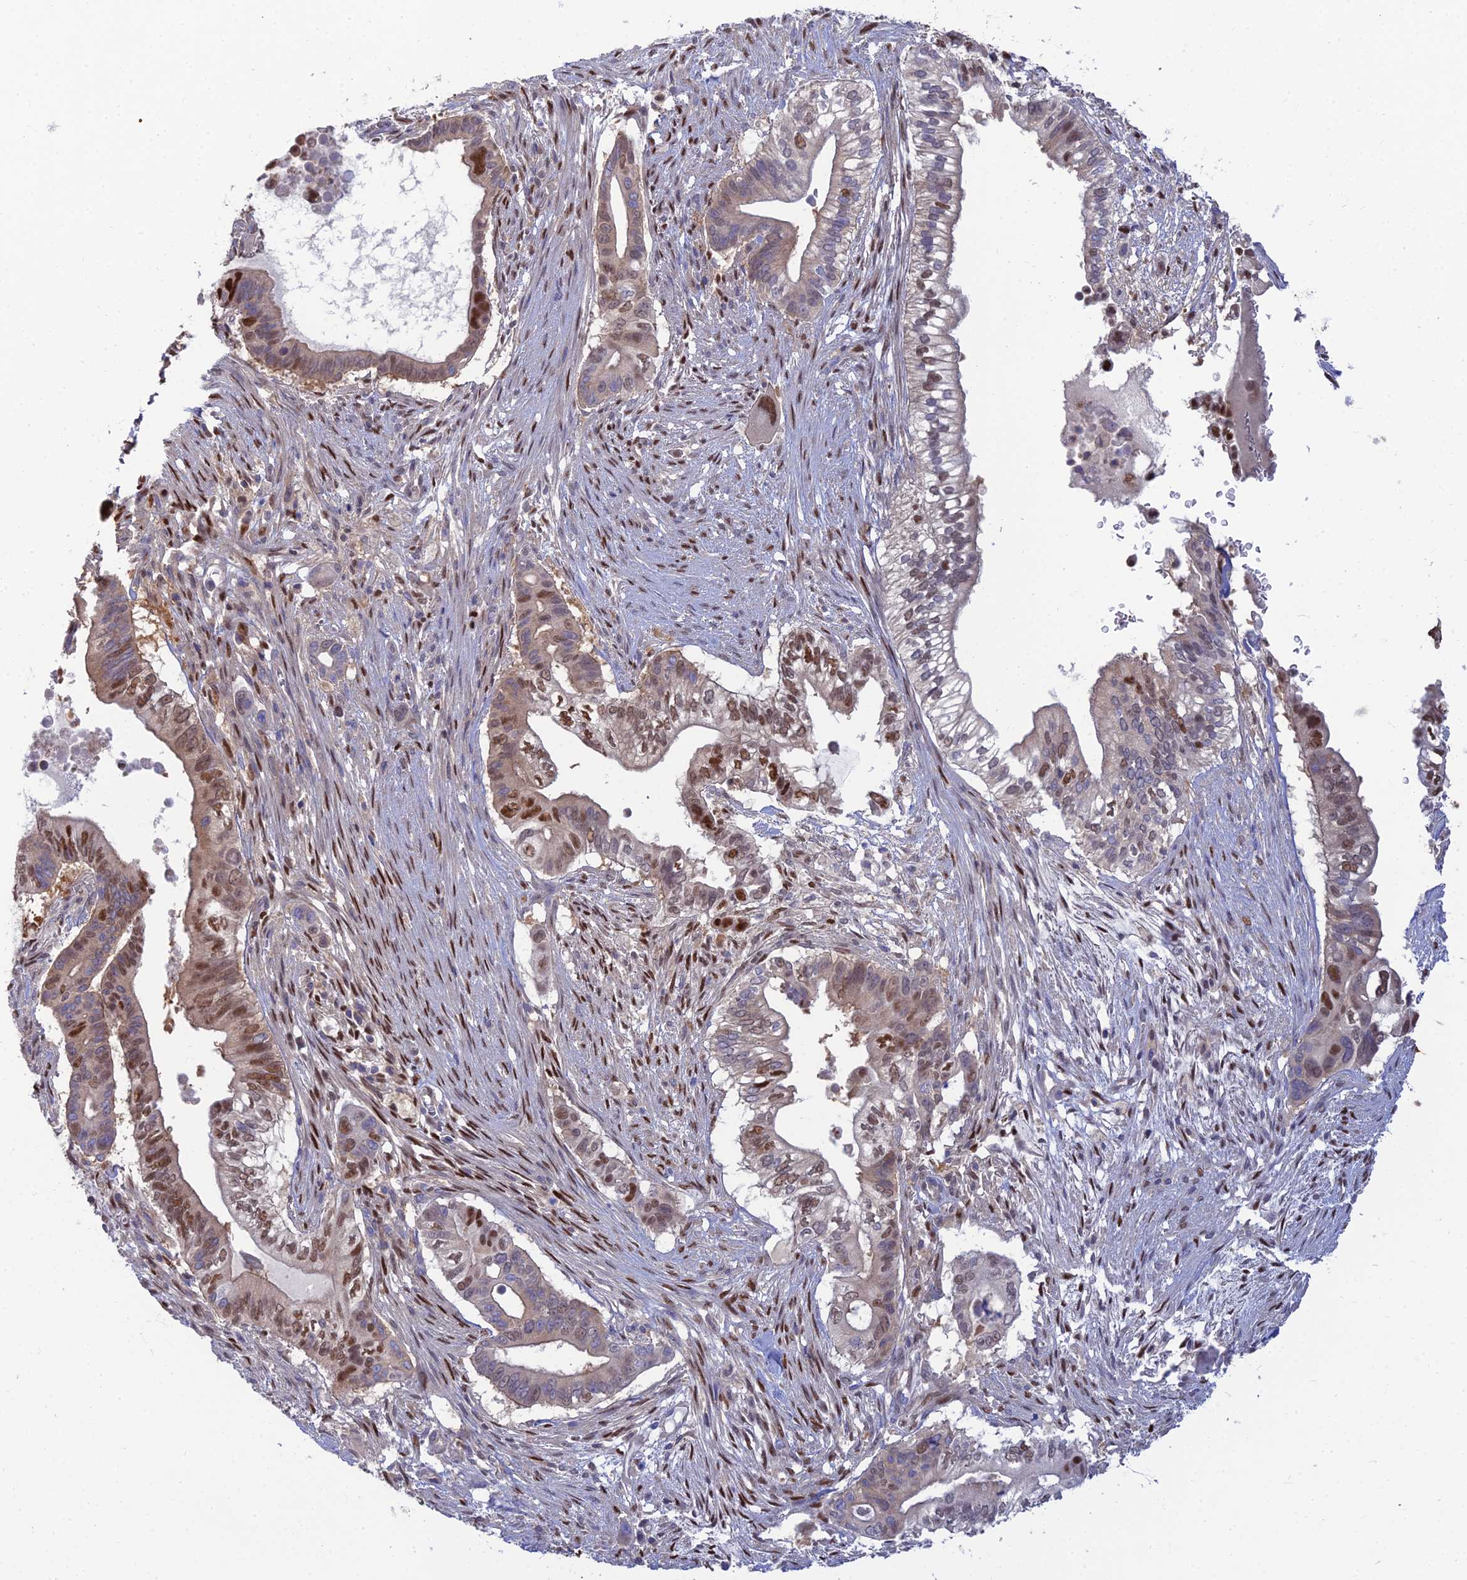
{"staining": {"intensity": "moderate", "quantity": "25%-75%", "location": "nuclear"}, "tissue": "pancreatic cancer", "cell_type": "Tumor cells", "image_type": "cancer", "snomed": [{"axis": "morphology", "description": "Adenocarcinoma, NOS"}, {"axis": "topography", "description": "Pancreas"}], "caption": "Pancreatic adenocarcinoma stained with immunohistochemistry reveals moderate nuclear positivity in about 25%-75% of tumor cells.", "gene": "DNPEP", "patient": {"sex": "male", "age": 68}}